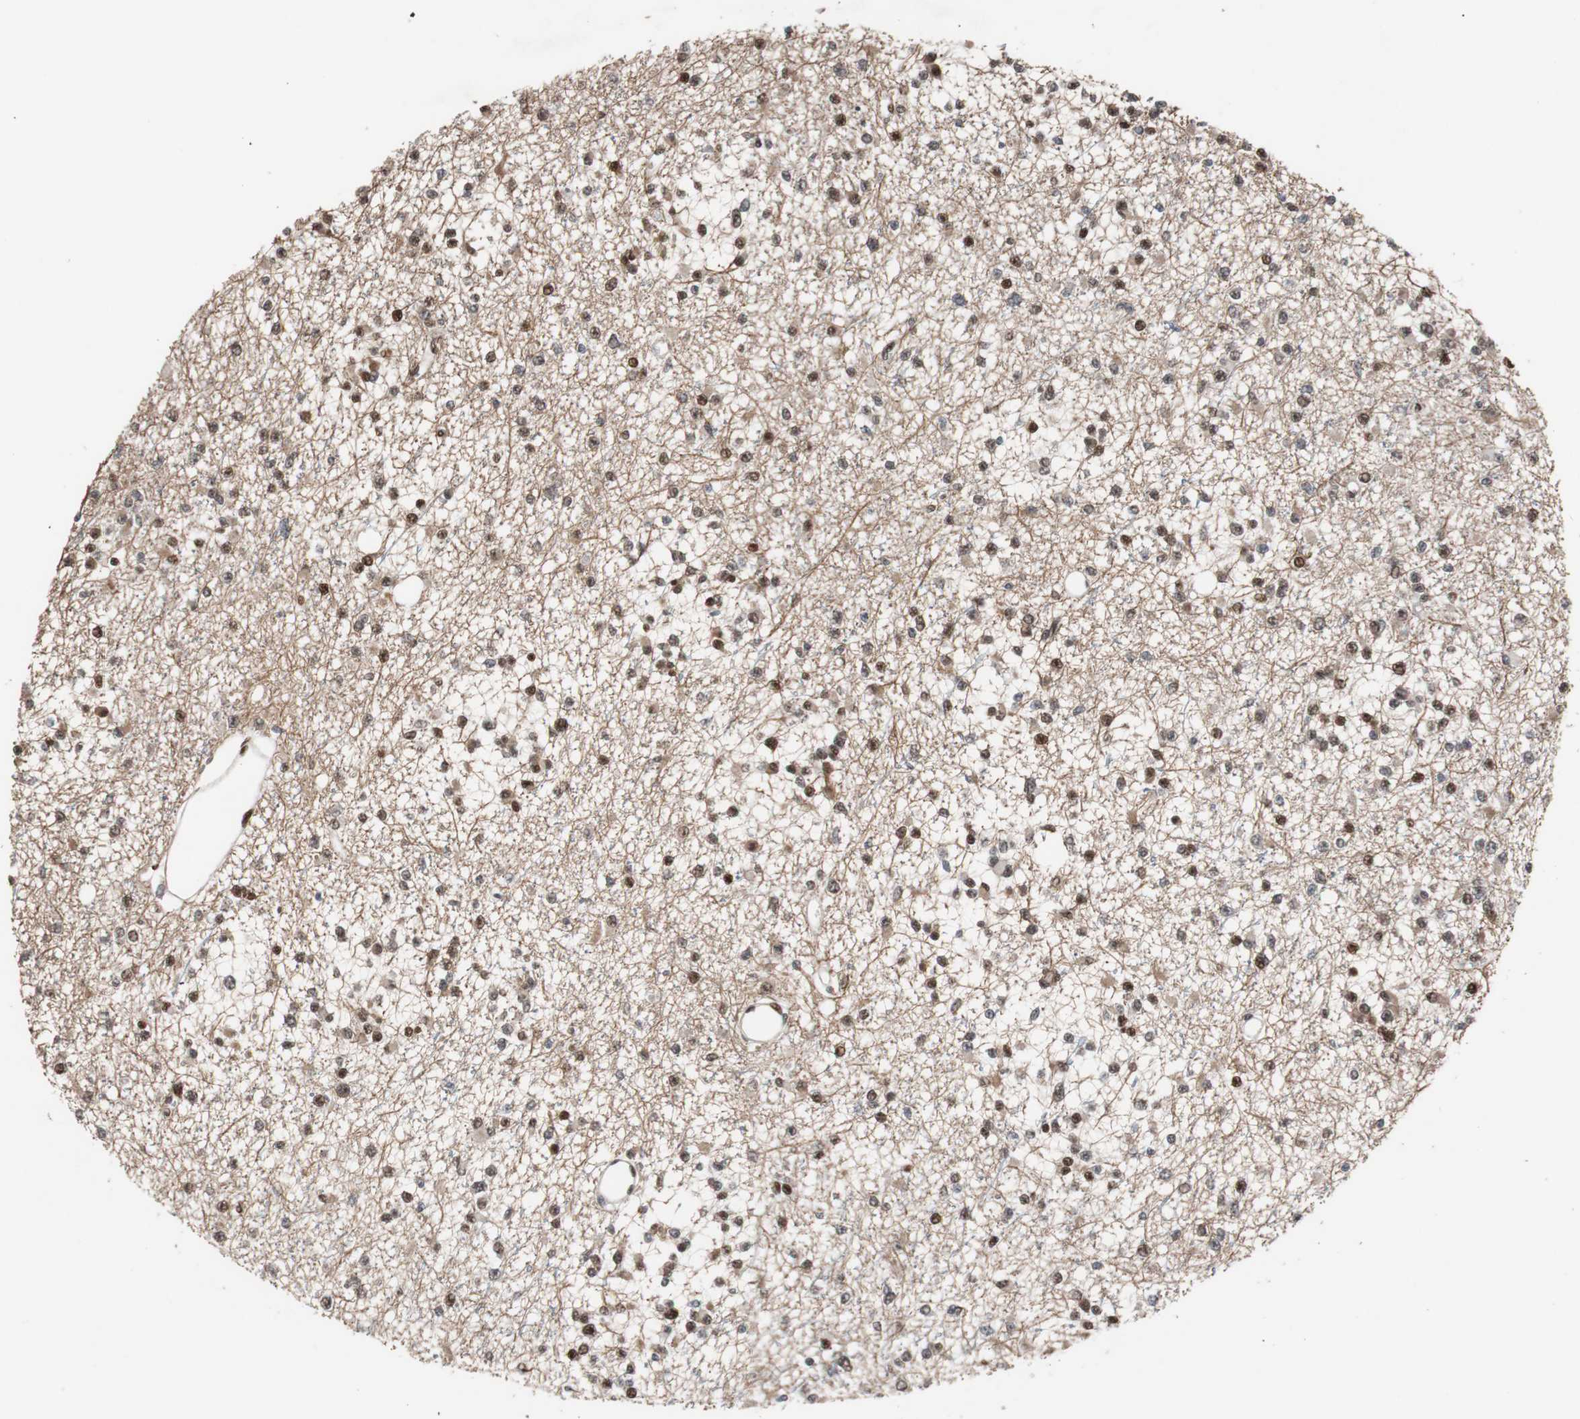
{"staining": {"intensity": "strong", "quantity": "25%-75%", "location": "nuclear"}, "tissue": "glioma", "cell_type": "Tumor cells", "image_type": "cancer", "snomed": [{"axis": "morphology", "description": "Glioma, malignant, Low grade"}, {"axis": "topography", "description": "Brain"}], "caption": "Protein staining displays strong nuclear positivity in about 25%-75% of tumor cells in malignant glioma (low-grade).", "gene": "NBL1", "patient": {"sex": "female", "age": 22}}